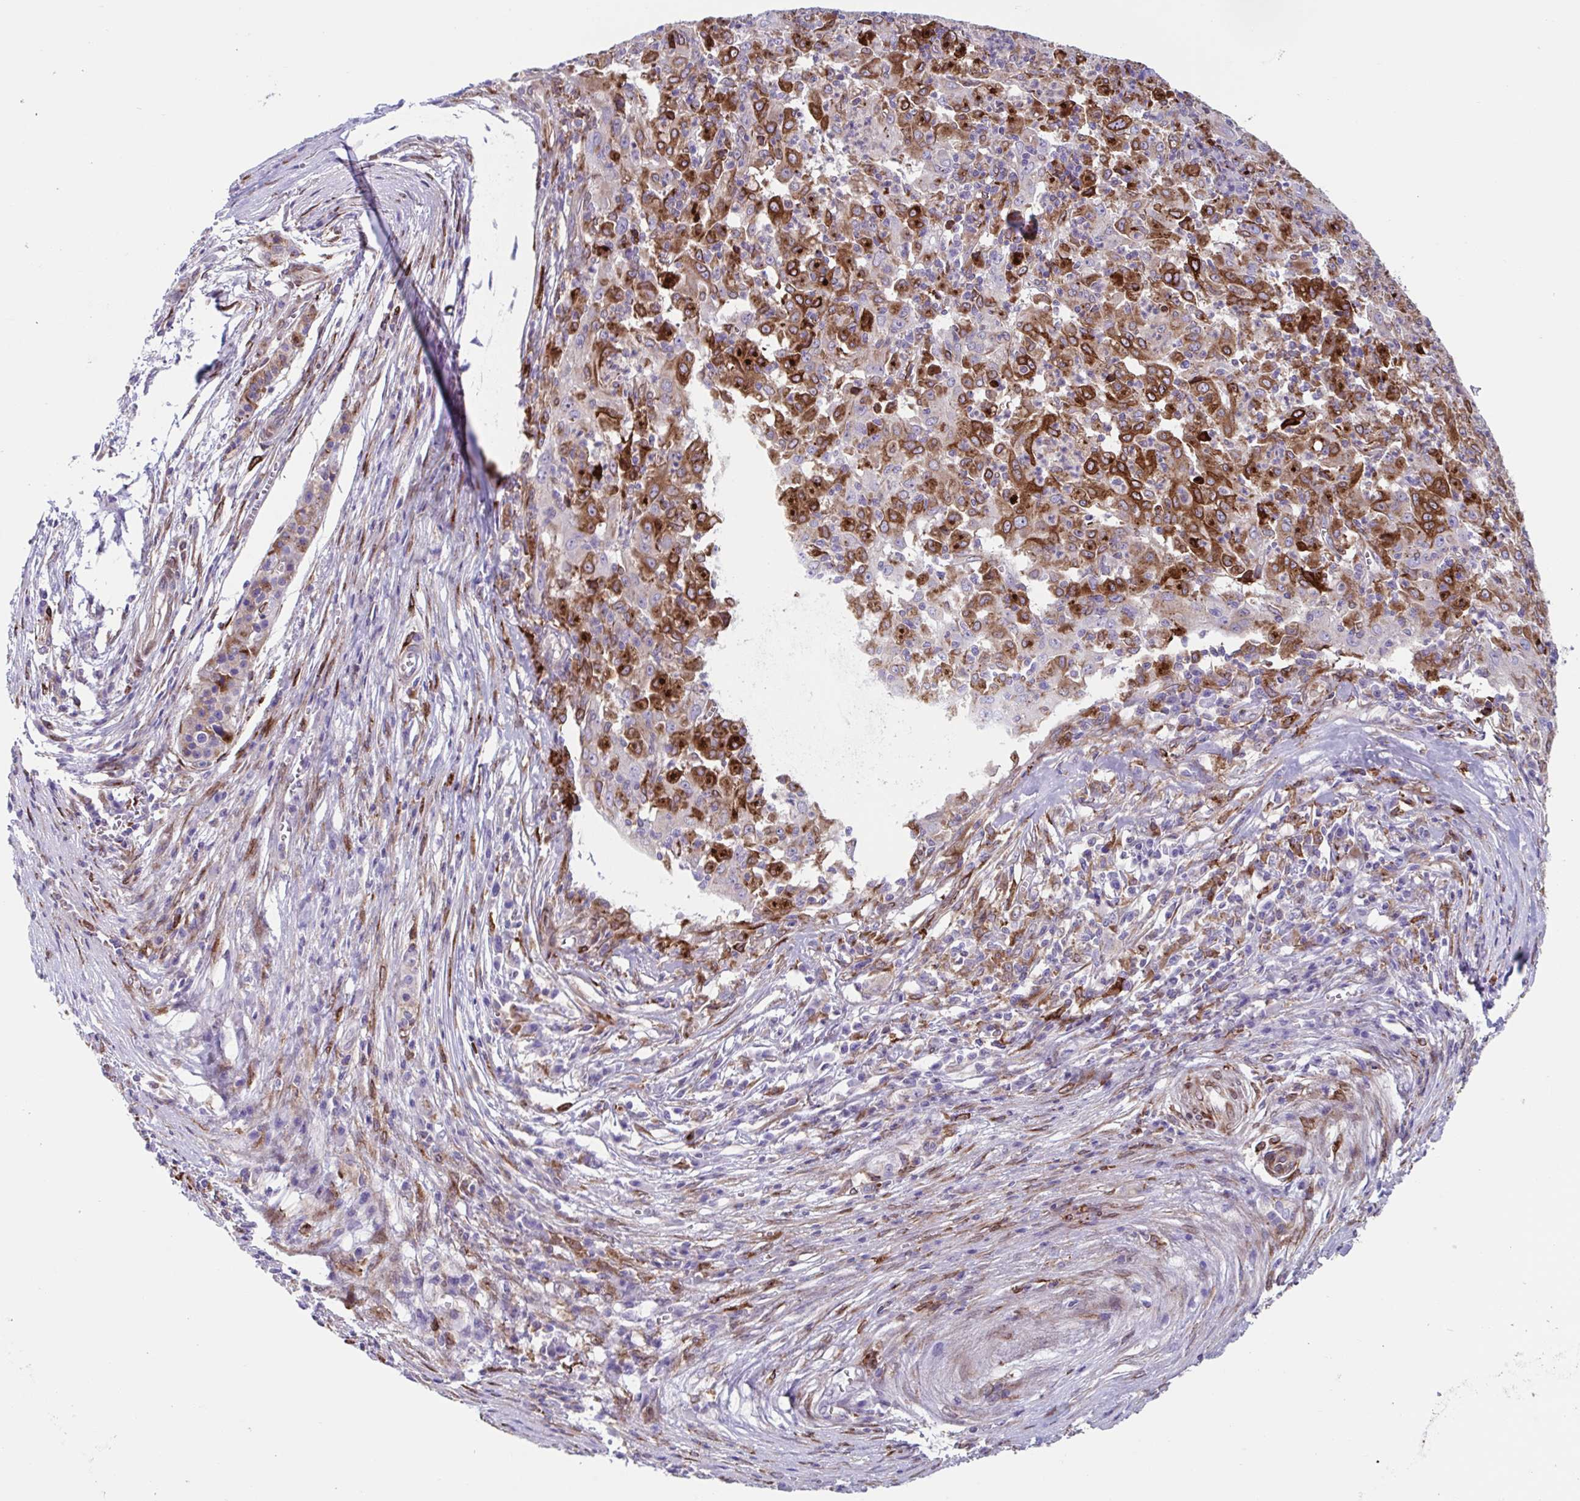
{"staining": {"intensity": "strong", "quantity": ">75%", "location": "cytoplasmic/membranous"}, "tissue": "pancreatic cancer", "cell_type": "Tumor cells", "image_type": "cancer", "snomed": [{"axis": "morphology", "description": "Adenocarcinoma, NOS"}, {"axis": "topography", "description": "Pancreas"}], "caption": "Pancreatic adenocarcinoma stained for a protein reveals strong cytoplasmic/membranous positivity in tumor cells. (DAB IHC with brightfield microscopy, high magnification).", "gene": "RFK", "patient": {"sex": "male", "age": 63}}